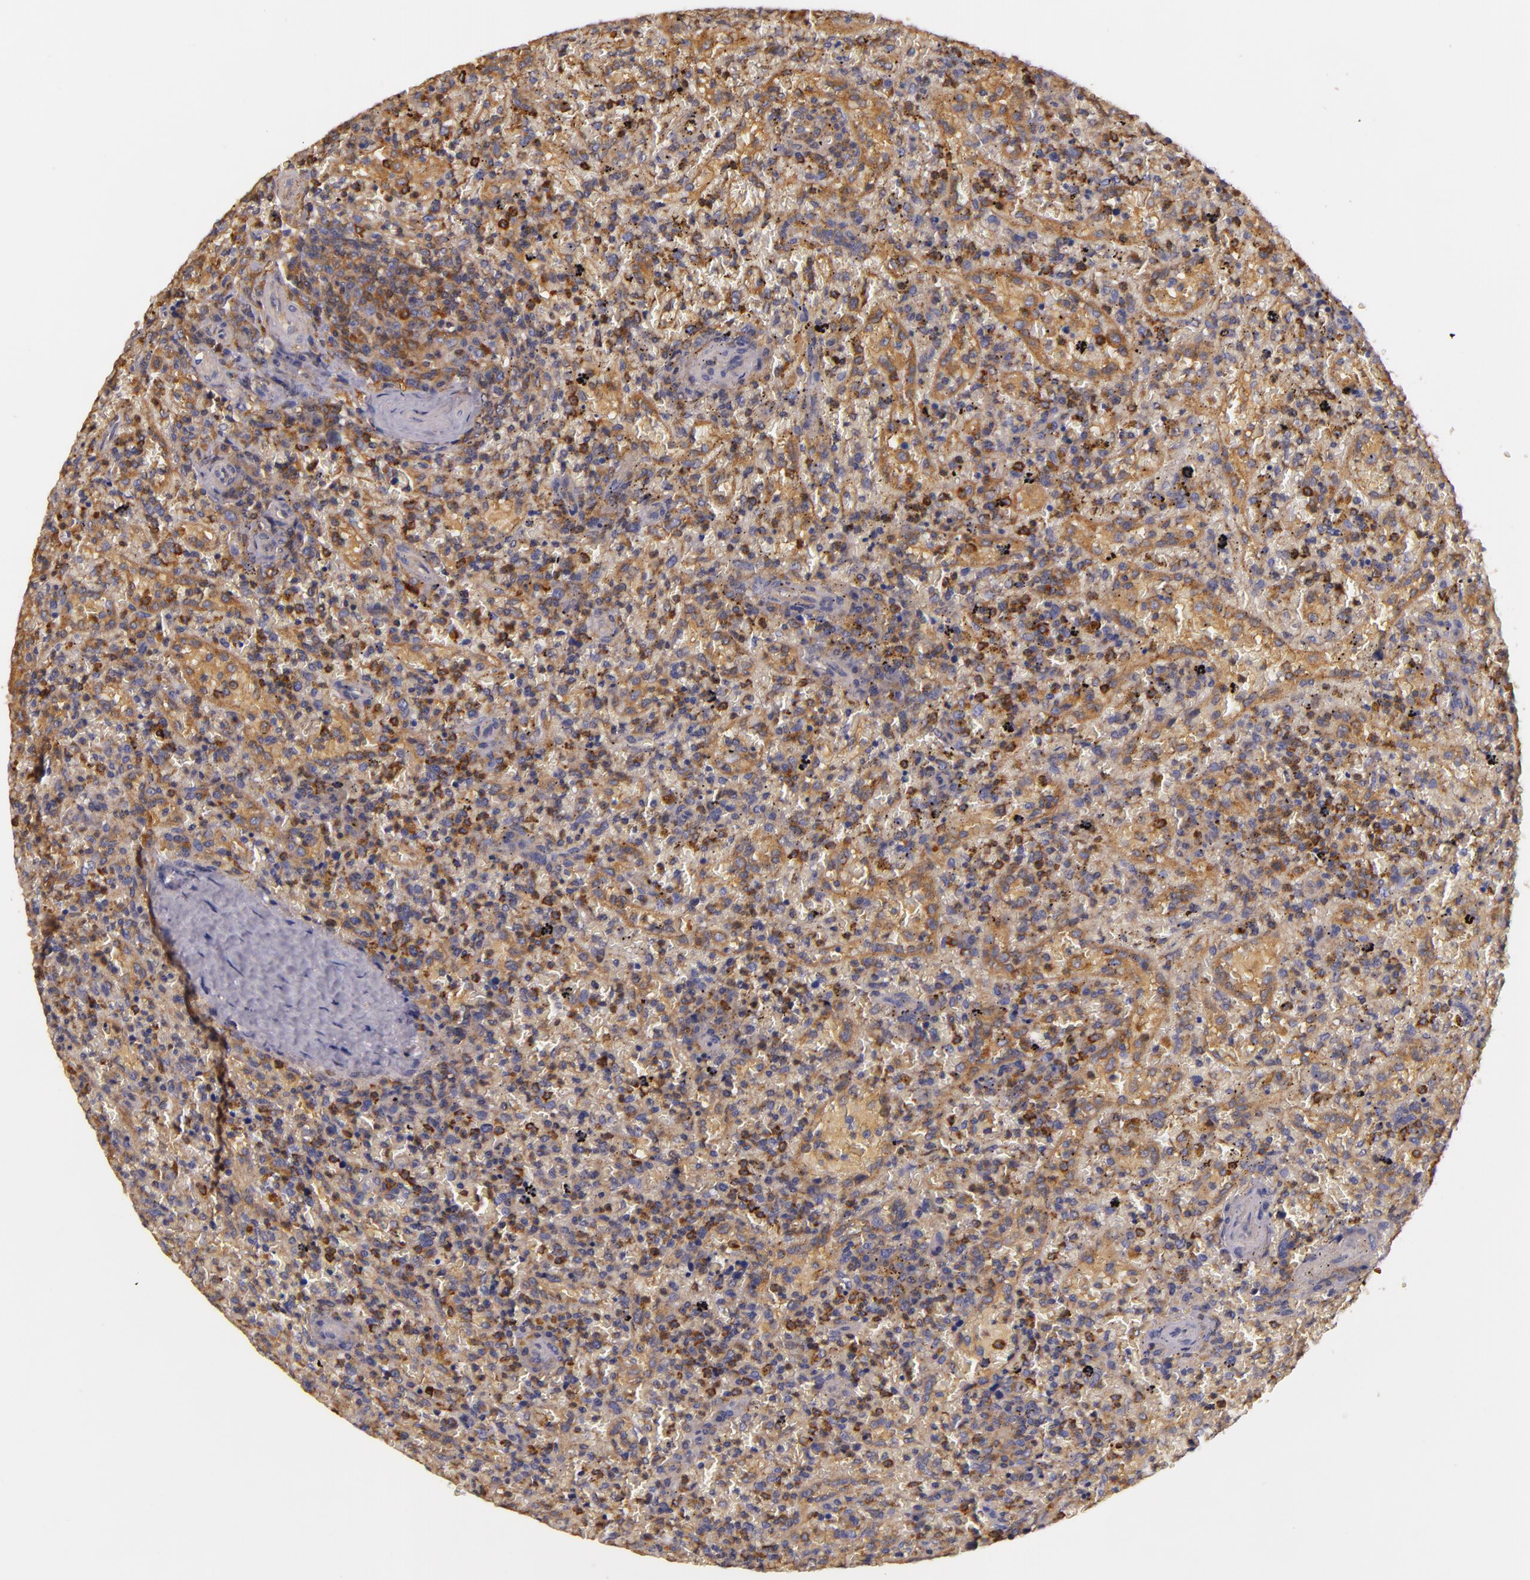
{"staining": {"intensity": "moderate", "quantity": ">75%", "location": "cytoplasmic/membranous"}, "tissue": "lymphoma", "cell_type": "Tumor cells", "image_type": "cancer", "snomed": [{"axis": "morphology", "description": "Malignant lymphoma, non-Hodgkin's type, High grade"}, {"axis": "topography", "description": "Spleen"}, {"axis": "topography", "description": "Lymph node"}], "caption": "Immunohistochemistry (IHC) (DAB (3,3'-diaminobenzidine)) staining of human high-grade malignant lymphoma, non-Hodgkin's type exhibits moderate cytoplasmic/membranous protein staining in about >75% of tumor cells.", "gene": "TOM1", "patient": {"sex": "female", "age": 70}}